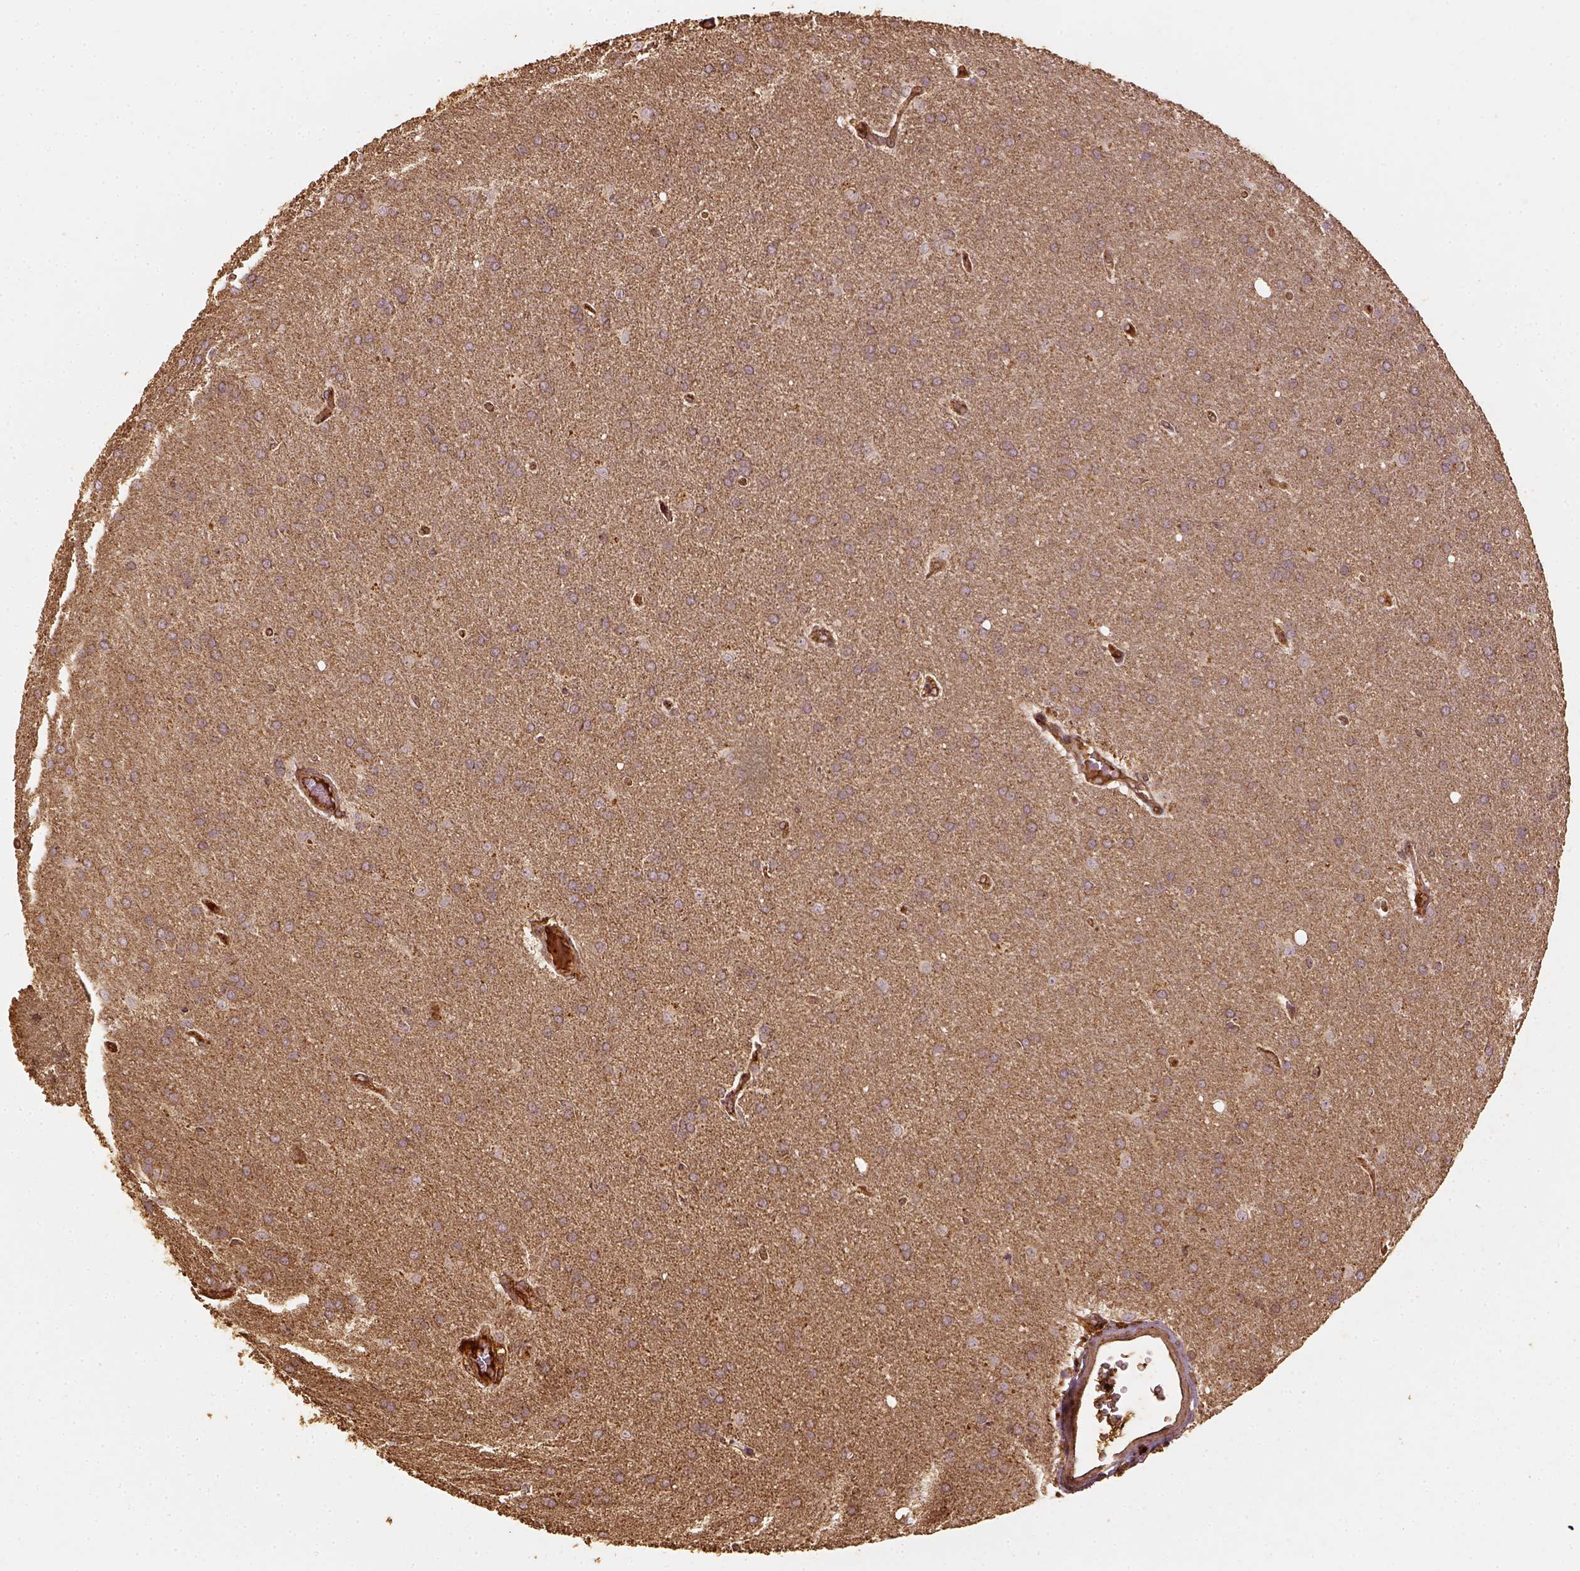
{"staining": {"intensity": "moderate", "quantity": ">75%", "location": "cytoplasmic/membranous"}, "tissue": "glioma", "cell_type": "Tumor cells", "image_type": "cancer", "snomed": [{"axis": "morphology", "description": "Glioma, malignant, Low grade"}, {"axis": "topography", "description": "Brain"}], "caption": "A micrograph of malignant glioma (low-grade) stained for a protein reveals moderate cytoplasmic/membranous brown staining in tumor cells.", "gene": "VEGFA", "patient": {"sex": "female", "age": 32}}